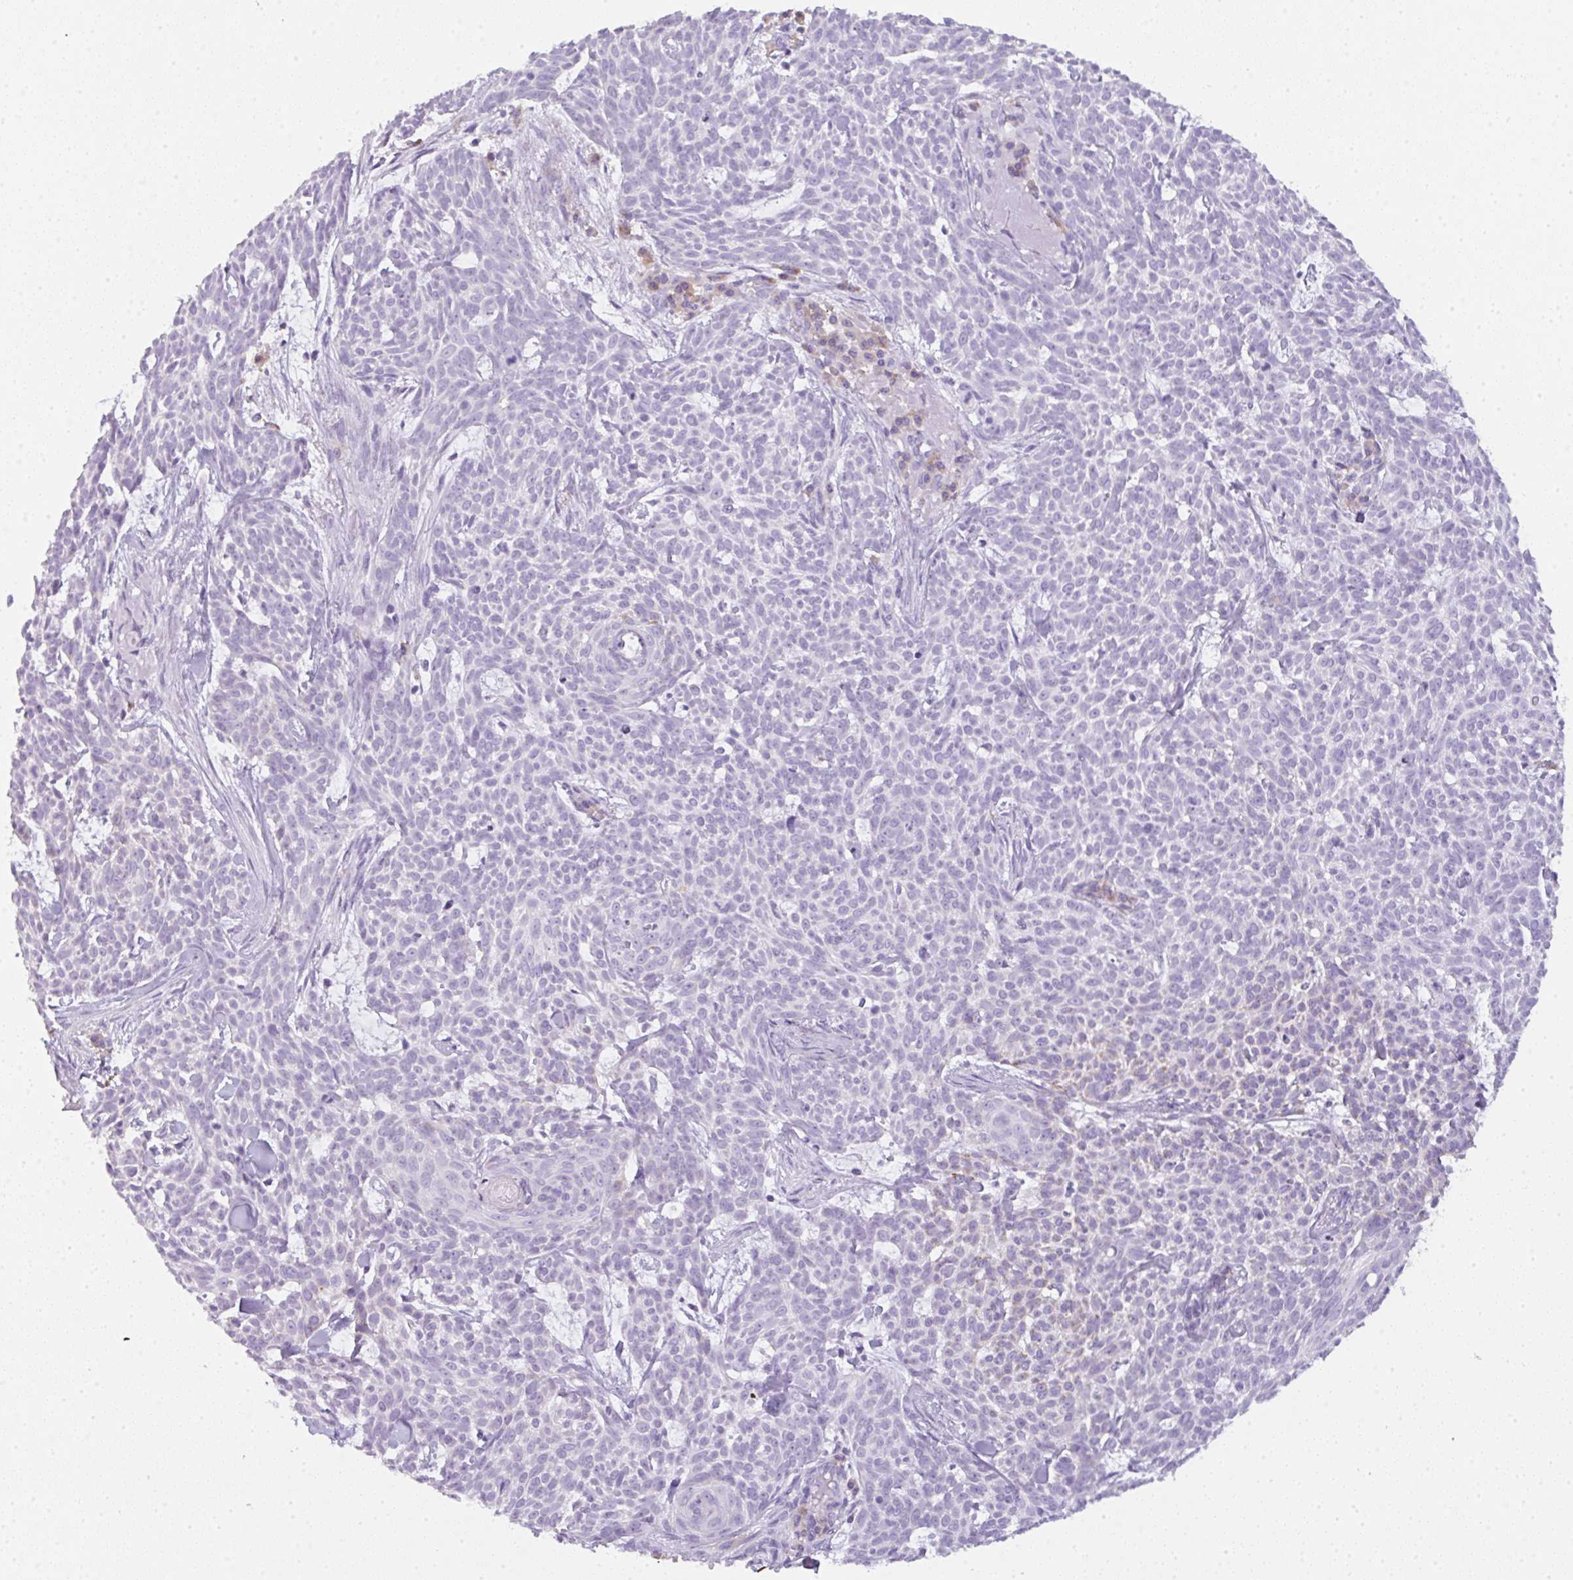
{"staining": {"intensity": "negative", "quantity": "none", "location": "none"}, "tissue": "skin cancer", "cell_type": "Tumor cells", "image_type": "cancer", "snomed": [{"axis": "morphology", "description": "Basal cell carcinoma"}, {"axis": "topography", "description": "Skin"}], "caption": "Photomicrograph shows no significant protein staining in tumor cells of skin basal cell carcinoma.", "gene": "LPAR4", "patient": {"sex": "female", "age": 93}}